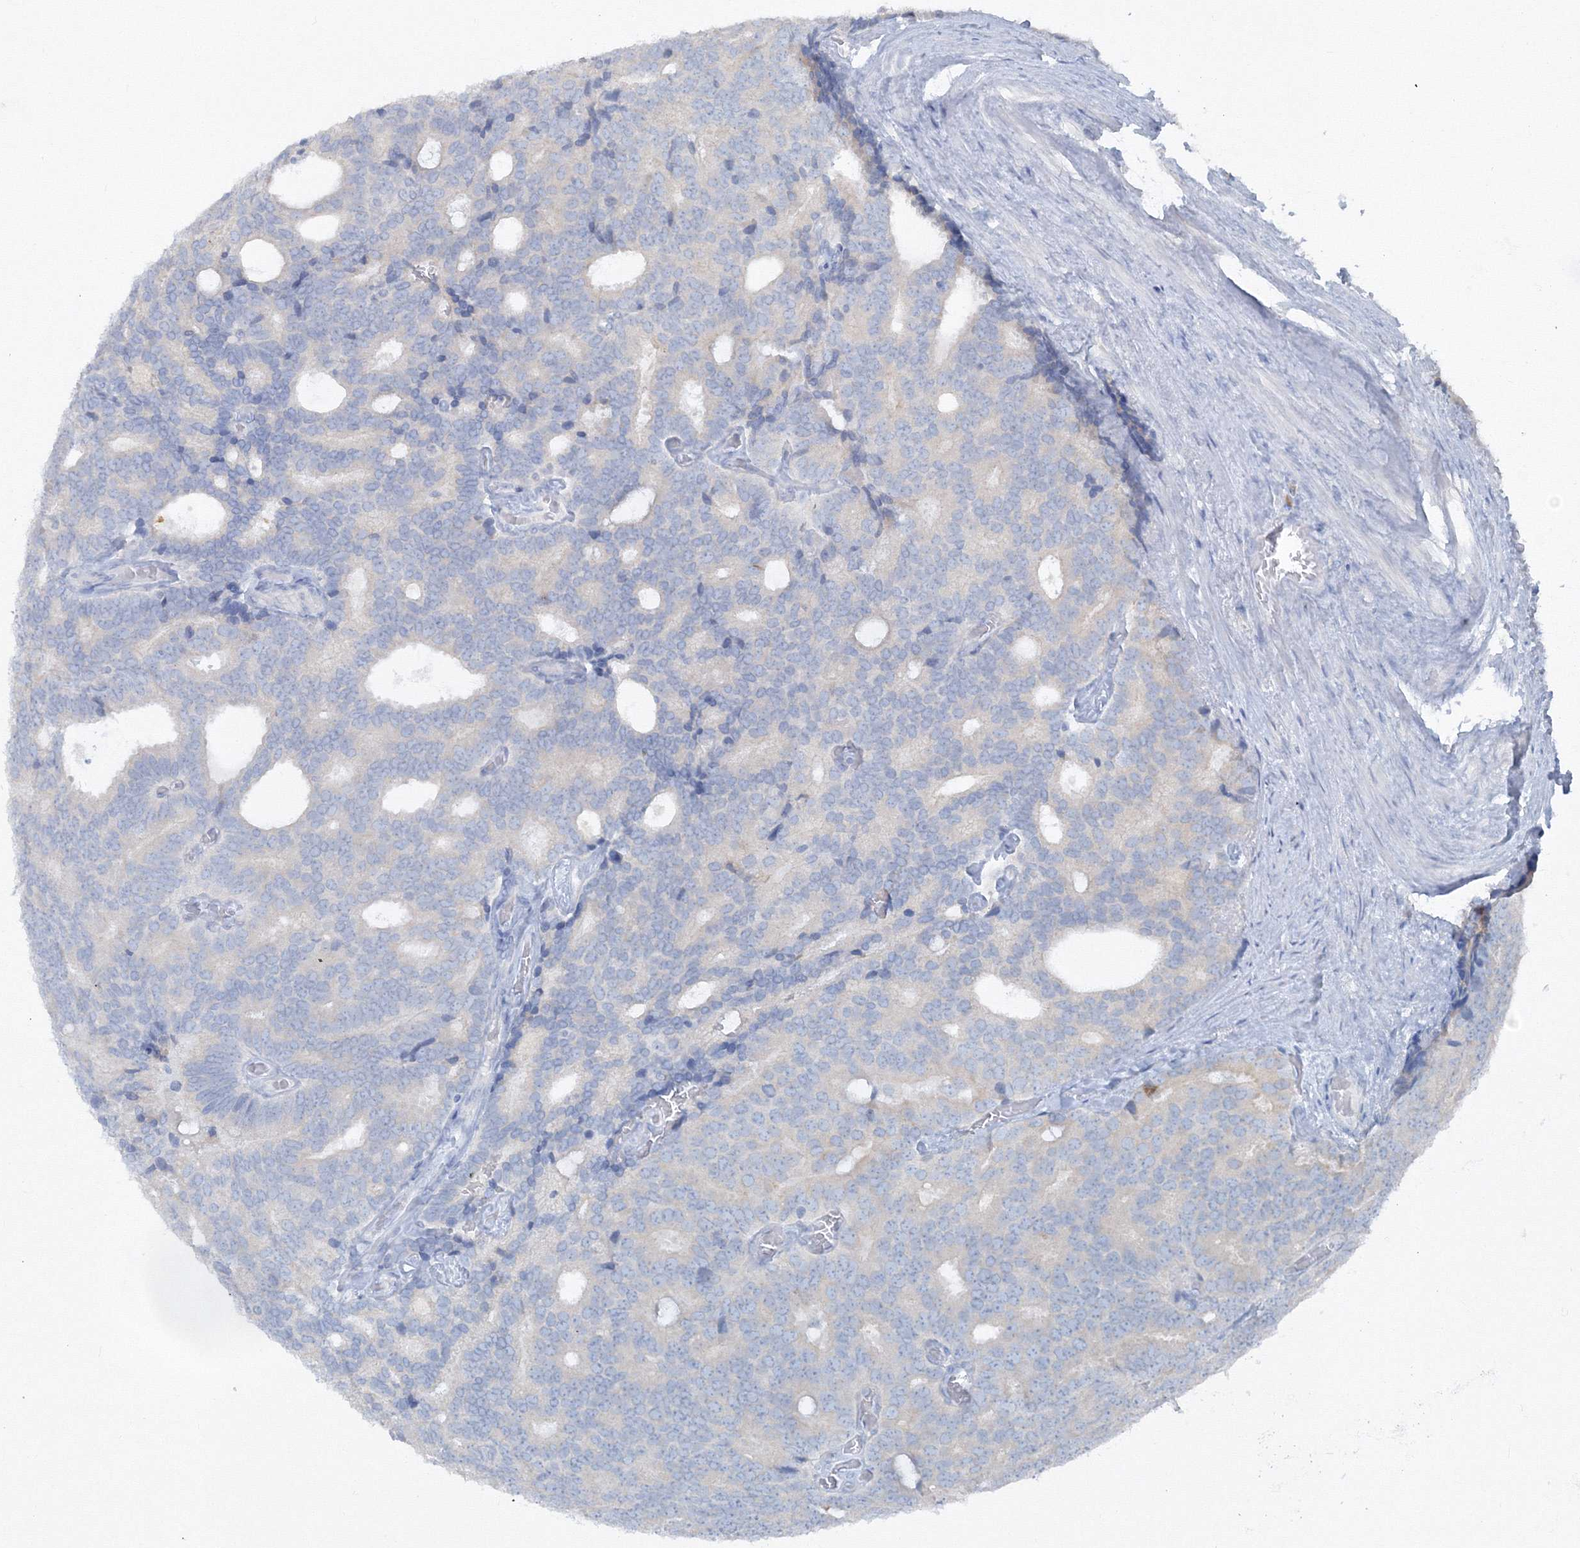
{"staining": {"intensity": "negative", "quantity": "none", "location": "none"}, "tissue": "prostate cancer", "cell_type": "Tumor cells", "image_type": "cancer", "snomed": [{"axis": "morphology", "description": "Adenocarcinoma, Low grade"}, {"axis": "topography", "description": "Prostate"}], "caption": "The micrograph exhibits no significant positivity in tumor cells of prostate cancer (low-grade adenocarcinoma).", "gene": "IFNAR1", "patient": {"sex": "male", "age": 71}}